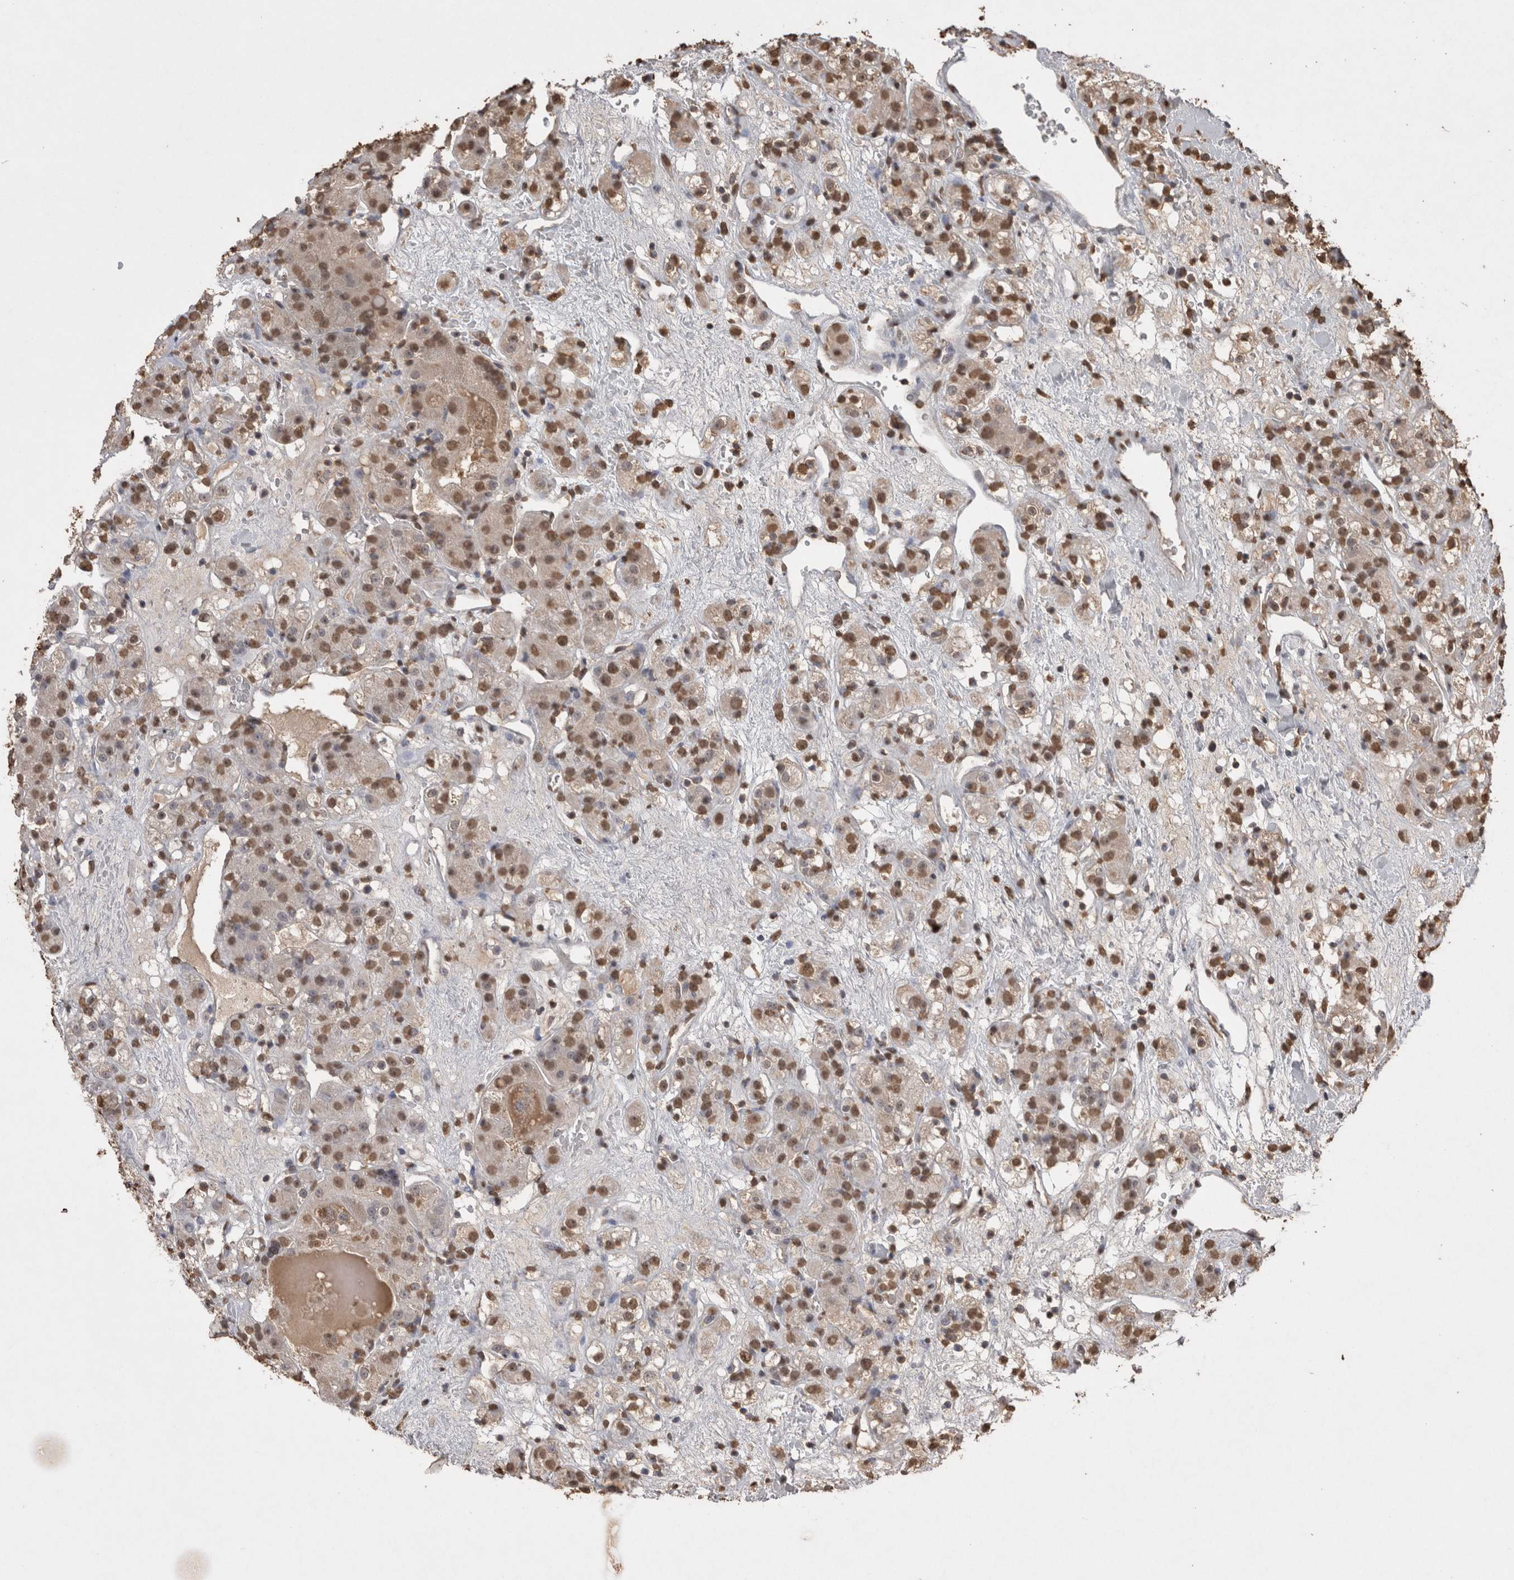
{"staining": {"intensity": "moderate", "quantity": ">75%", "location": "nuclear"}, "tissue": "renal cancer", "cell_type": "Tumor cells", "image_type": "cancer", "snomed": [{"axis": "morphology", "description": "Normal tissue, NOS"}, {"axis": "morphology", "description": "Adenocarcinoma, NOS"}, {"axis": "topography", "description": "Kidney"}], "caption": "Tumor cells demonstrate moderate nuclear staining in approximately >75% of cells in adenocarcinoma (renal). Using DAB (3,3'-diaminobenzidine) (brown) and hematoxylin (blue) stains, captured at high magnification using brightfield microscopy.", "gene": "POU5F1", "patient": {"sex": "male", "age": 61}}